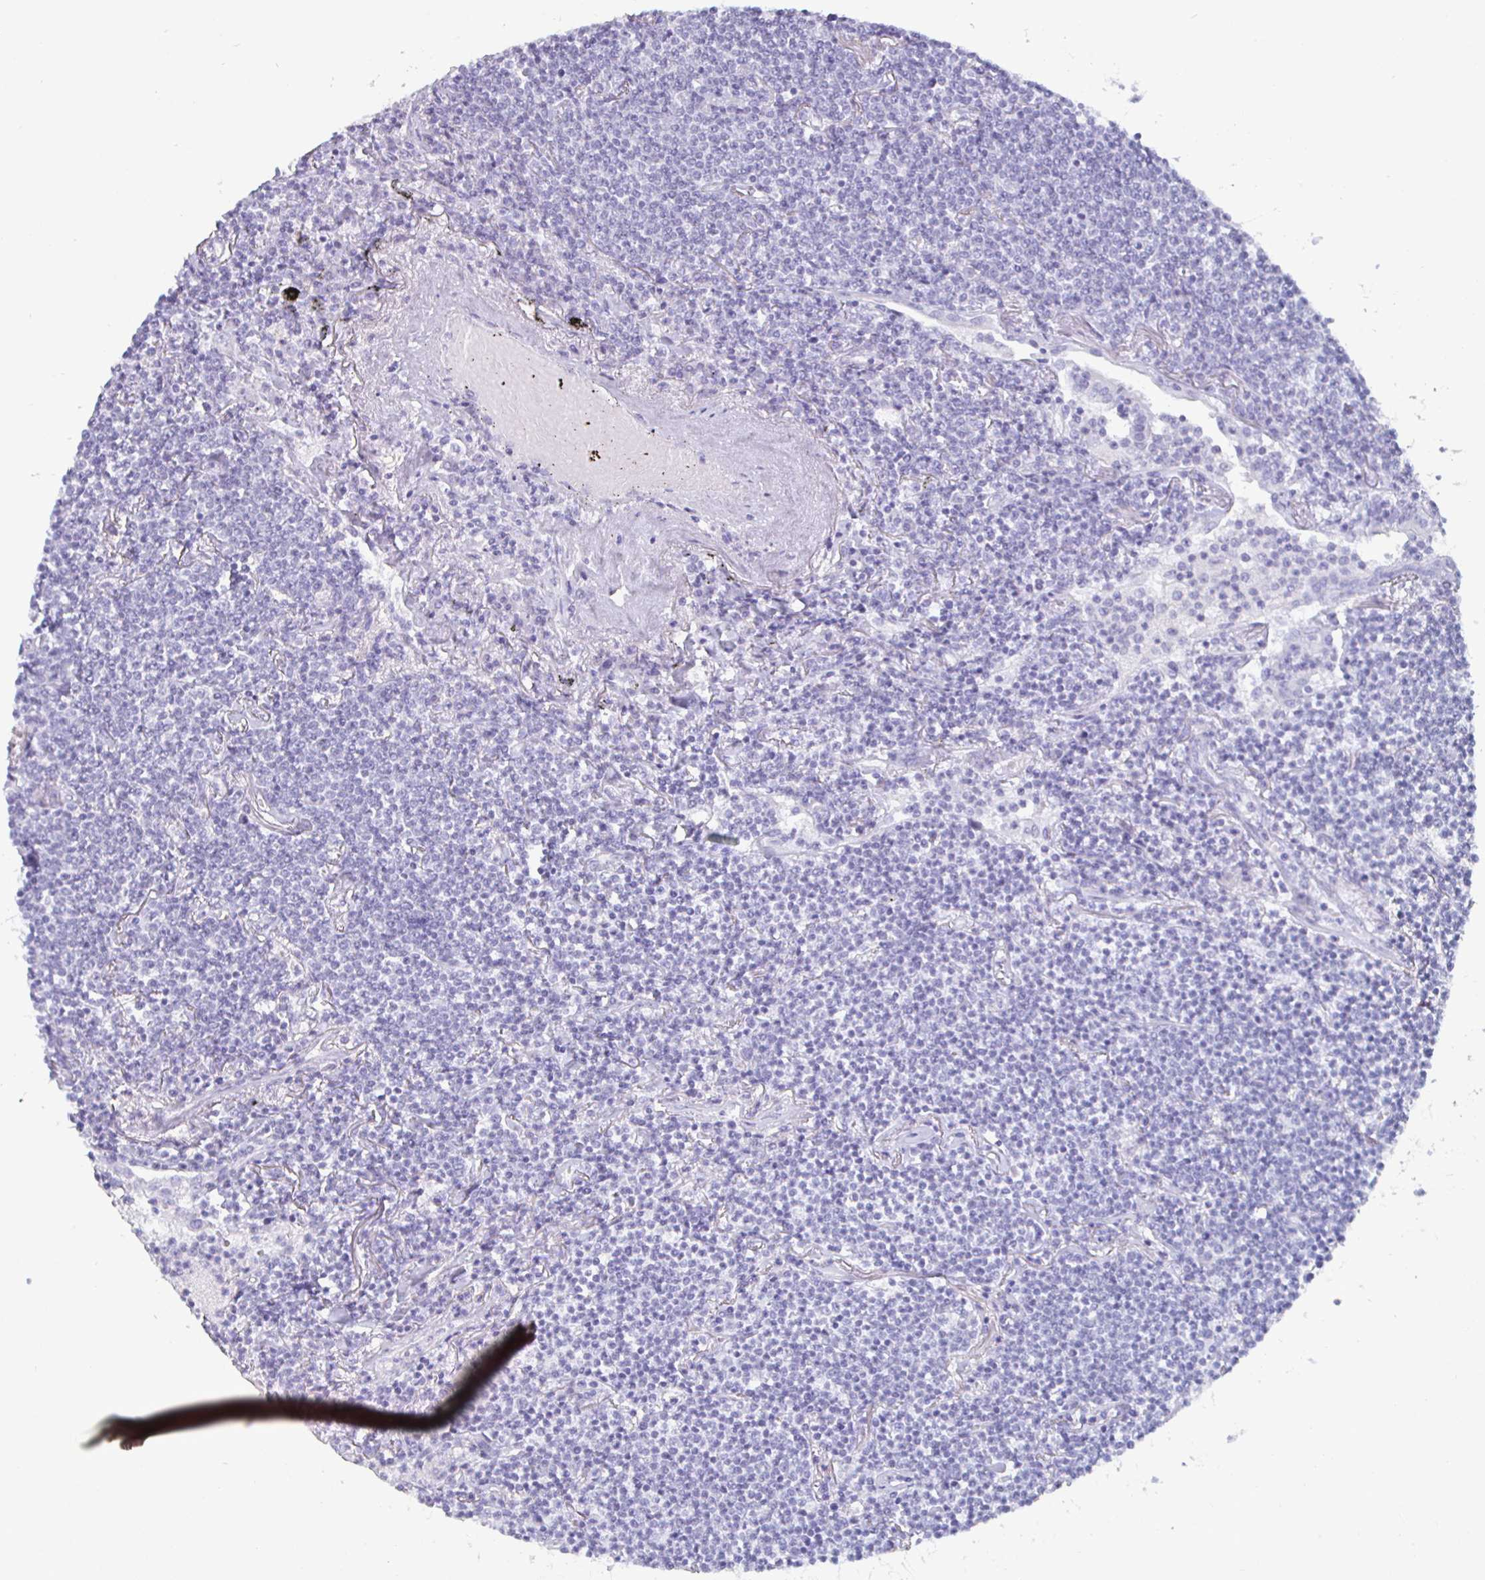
{"staining": {"intensity": "negative", "quantity": "none", "location": "none"}, "tissue": "lymphoma", "cell_type": "Tumor cells", "image_type": "cancer", "snomed": [{"axis": "morphology", "description": "Malignant lymphoma, non-Hodgkin's type, Low grade"}, {"axis": "topography", "description": "Lung"}], "caption": "Immunohistochemistry micrograph of human lymphoma stained for a protein (brown), which demonstrates no staining in tumor cells.", "gene": "ENPP1", "patient": {"sex": "female", "age": 71}}